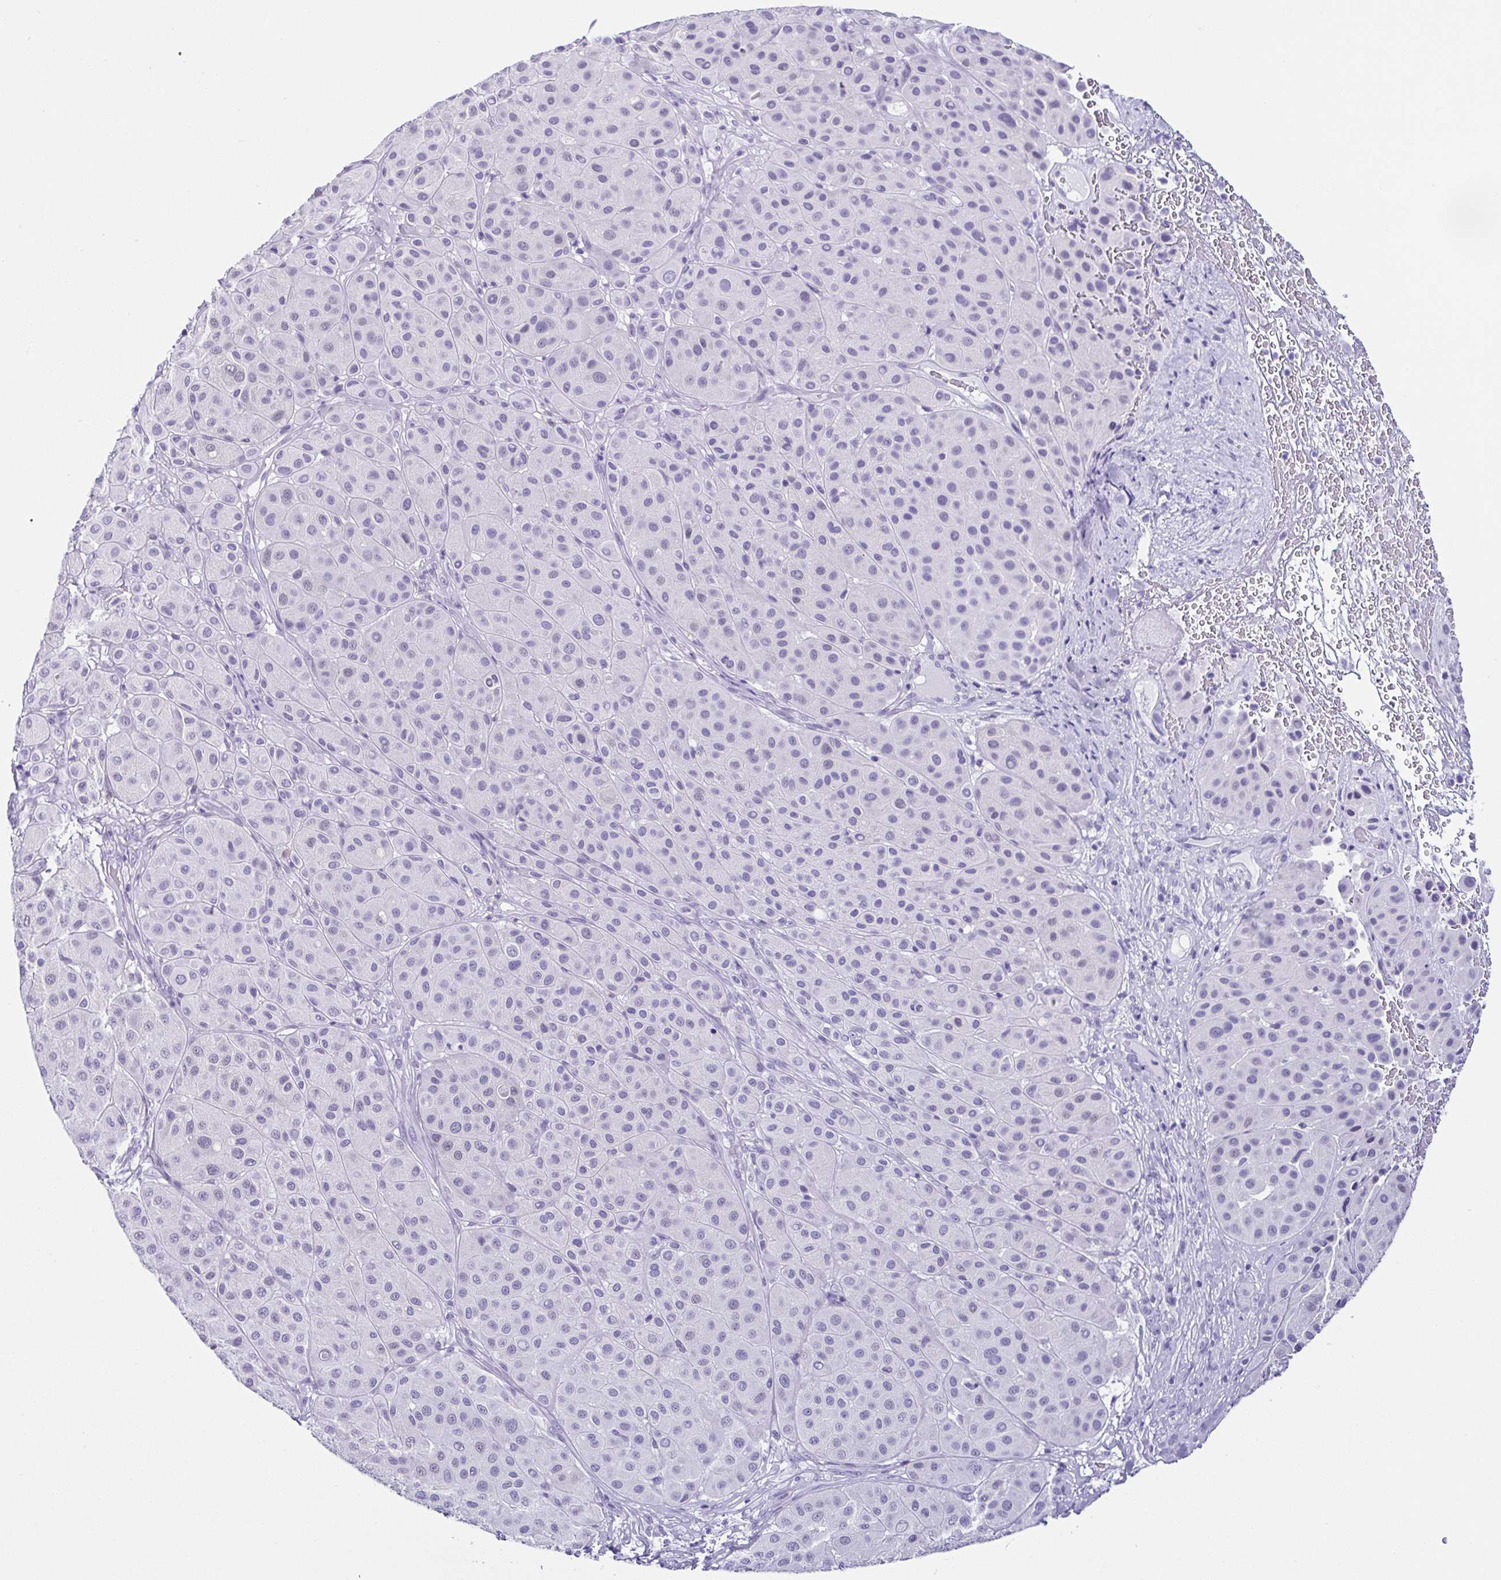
{"staining": {"intensity": "negative", "quantity": "none", "location": "none"}, "tissue": "melanoma", "cell_type": "Tumor cells", "image_type": "cancer", "snomed": [{"axis": "morphology", "description": "Malignant melanoma, Metastatic site"}, {"axis": "topography", "description": "Smooth muscle"}], "caption": "Protein analysis of malignant melanoma (metastatic site) reveals no significant staining in tumor cells.", "gene": "ESX1", "patient": {"sex": "male", "age": 41}}